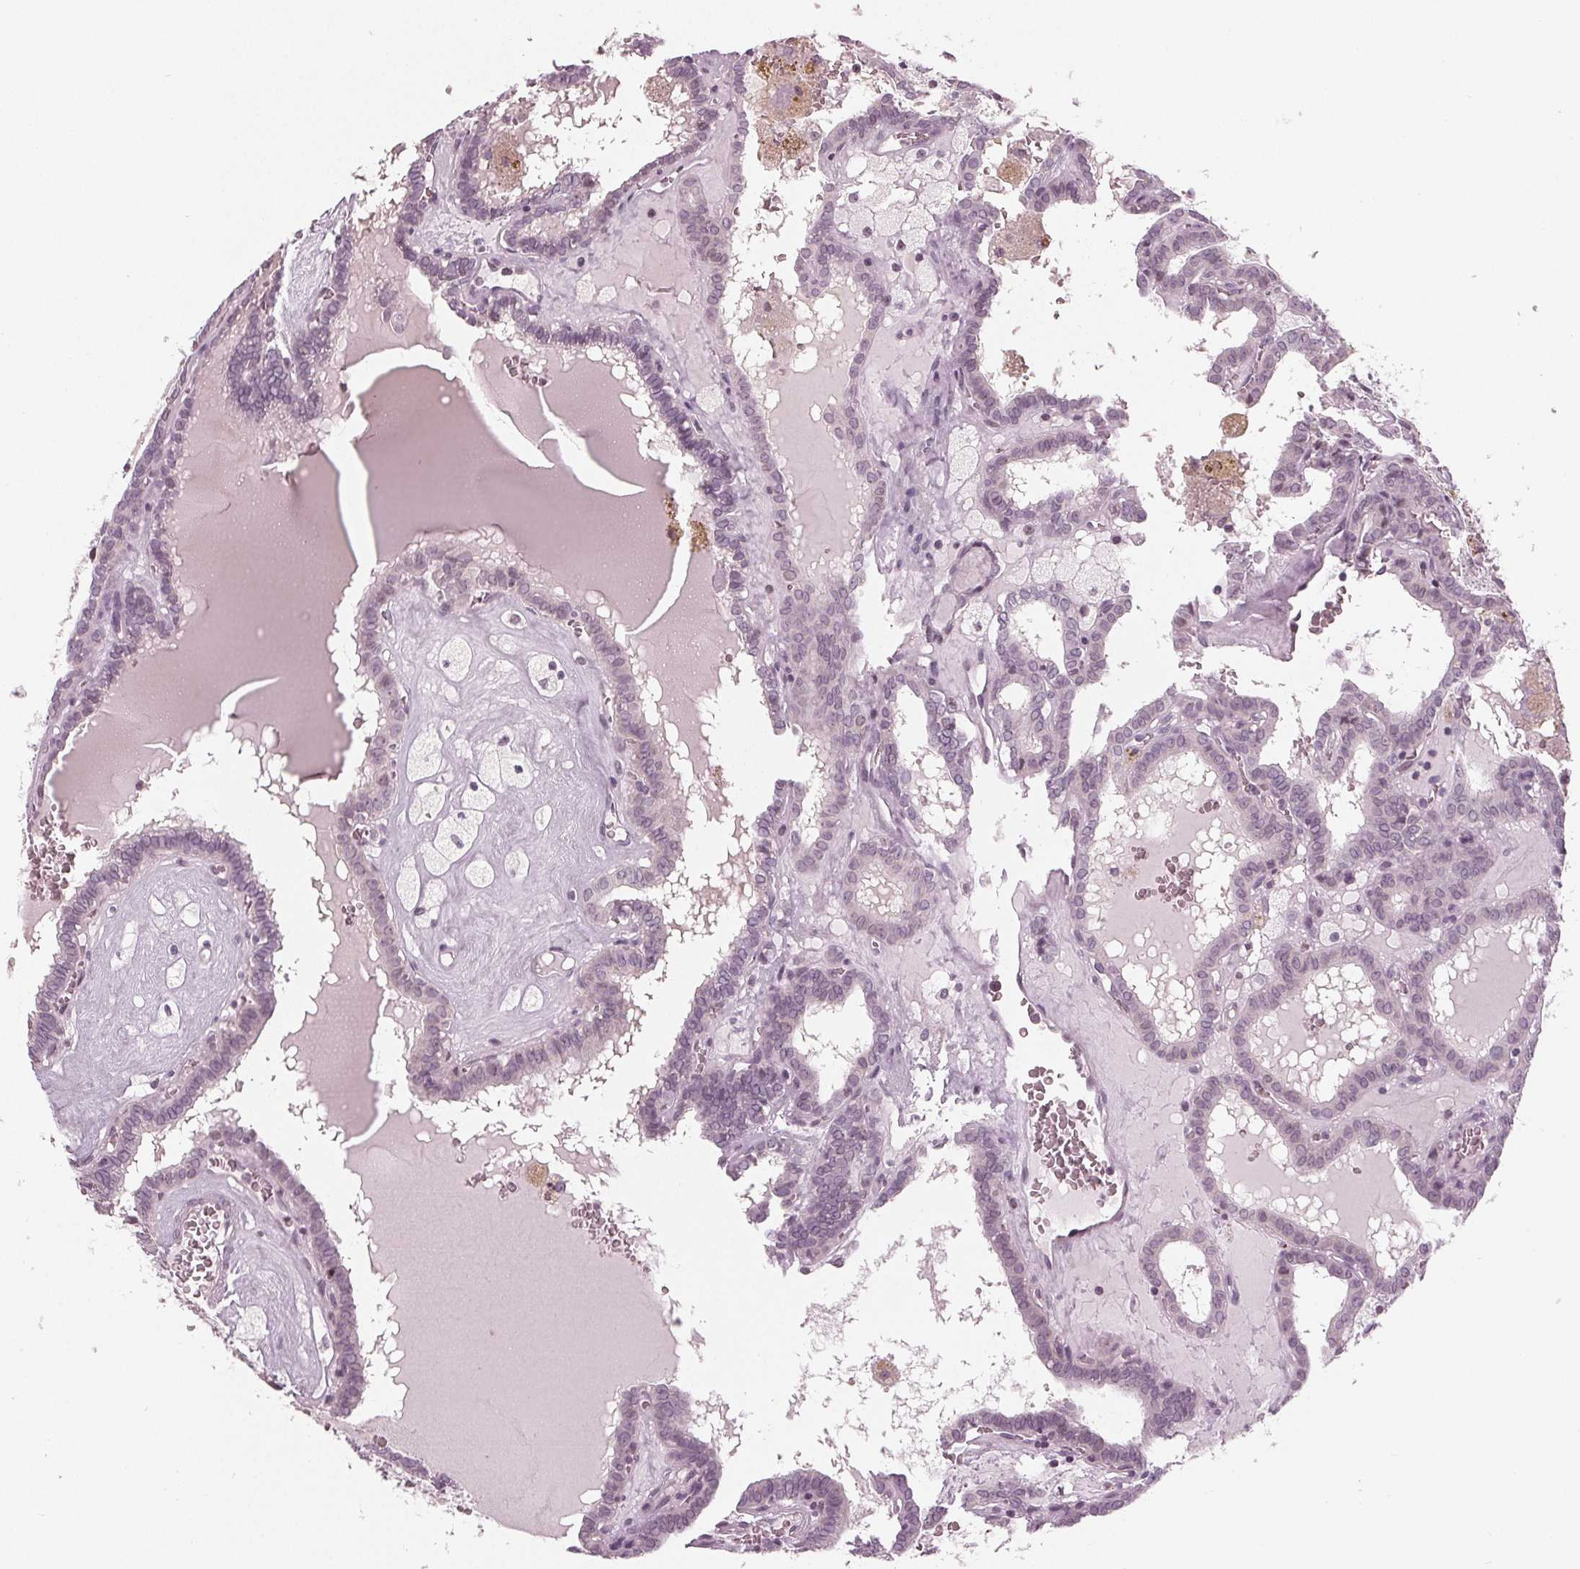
{"staining": {"intensity": "negative", "quantity": "none", "location": "none"}, "tissue": "thyroid cancer", "cell_type": "Tumor cells", "image_type": "cancer", "snomed": [{"axis": "morphology", "description": "Papillary adenocarcinoma, NOS"}, {"axis": "topography", "description": "Thyroid gland"}], "caption": "The image reveals no staining of tumor cells in thyroid cancer (papillary adenocarcinoma). Nuclei are stained in blue.", "gene": "ADPRHL1", "patient": {"sex": "female", "age": 39}}